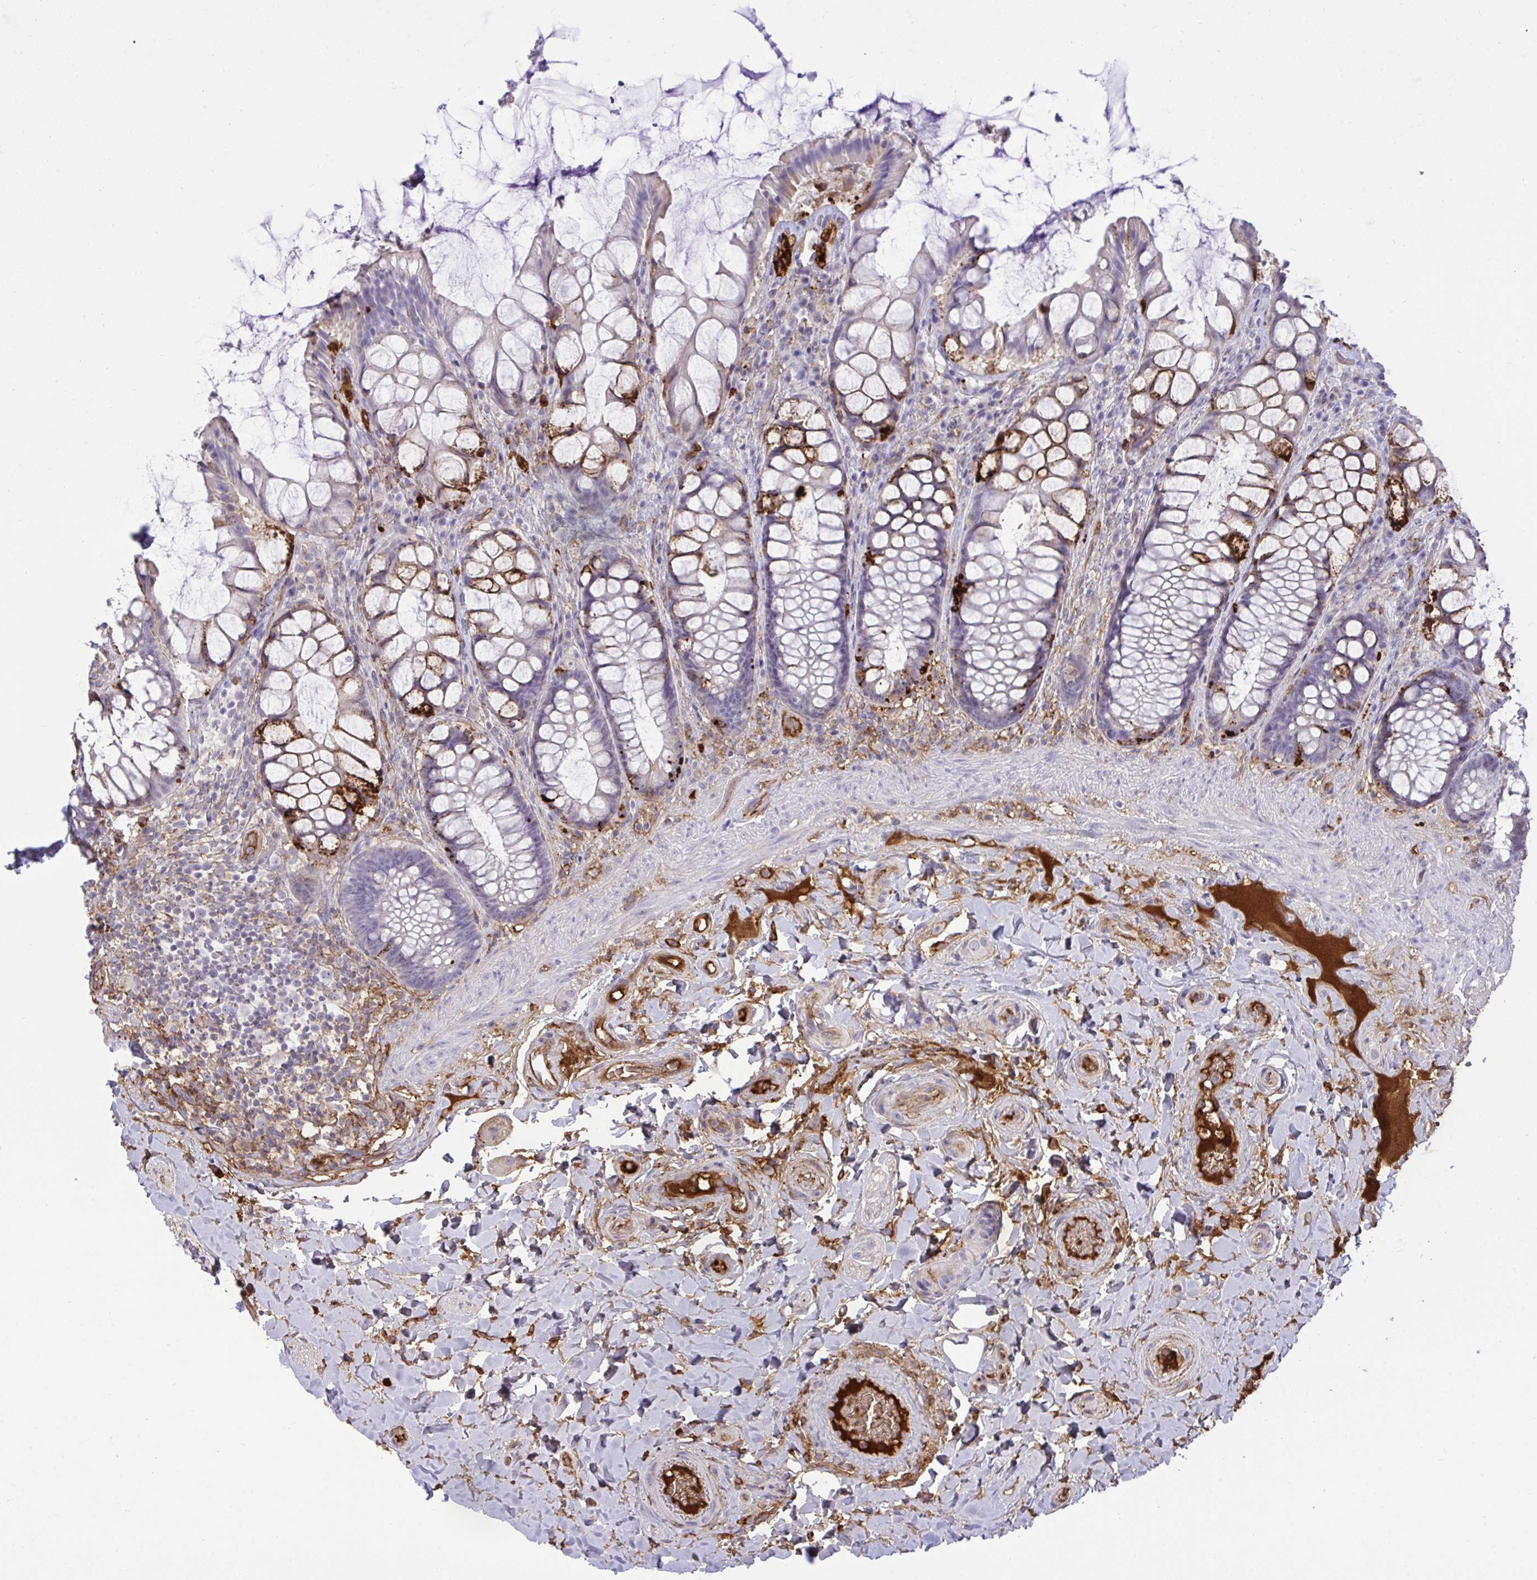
{"staining": {"intensity": "strong", "quantity": "<25%", "location": "cytoplasmic/membranous"}, "tissue": "rectum", "cell_type": "Glandular cells", "image_type": "normal", "snomed": [{"axis": "morphology", "description": "Normal tissue, NOS"}, {"axis": "topography", "description": "Rectum"}], "caption": "Rectum stained with DAB (3,3'-diaminobenzidine) IHC shows medium levels of strong cytoplasmic/membranous positivity in approximately <25% of glandular cells.", "gene": "F2", "patient": {"sex": "female", "age": 58}}